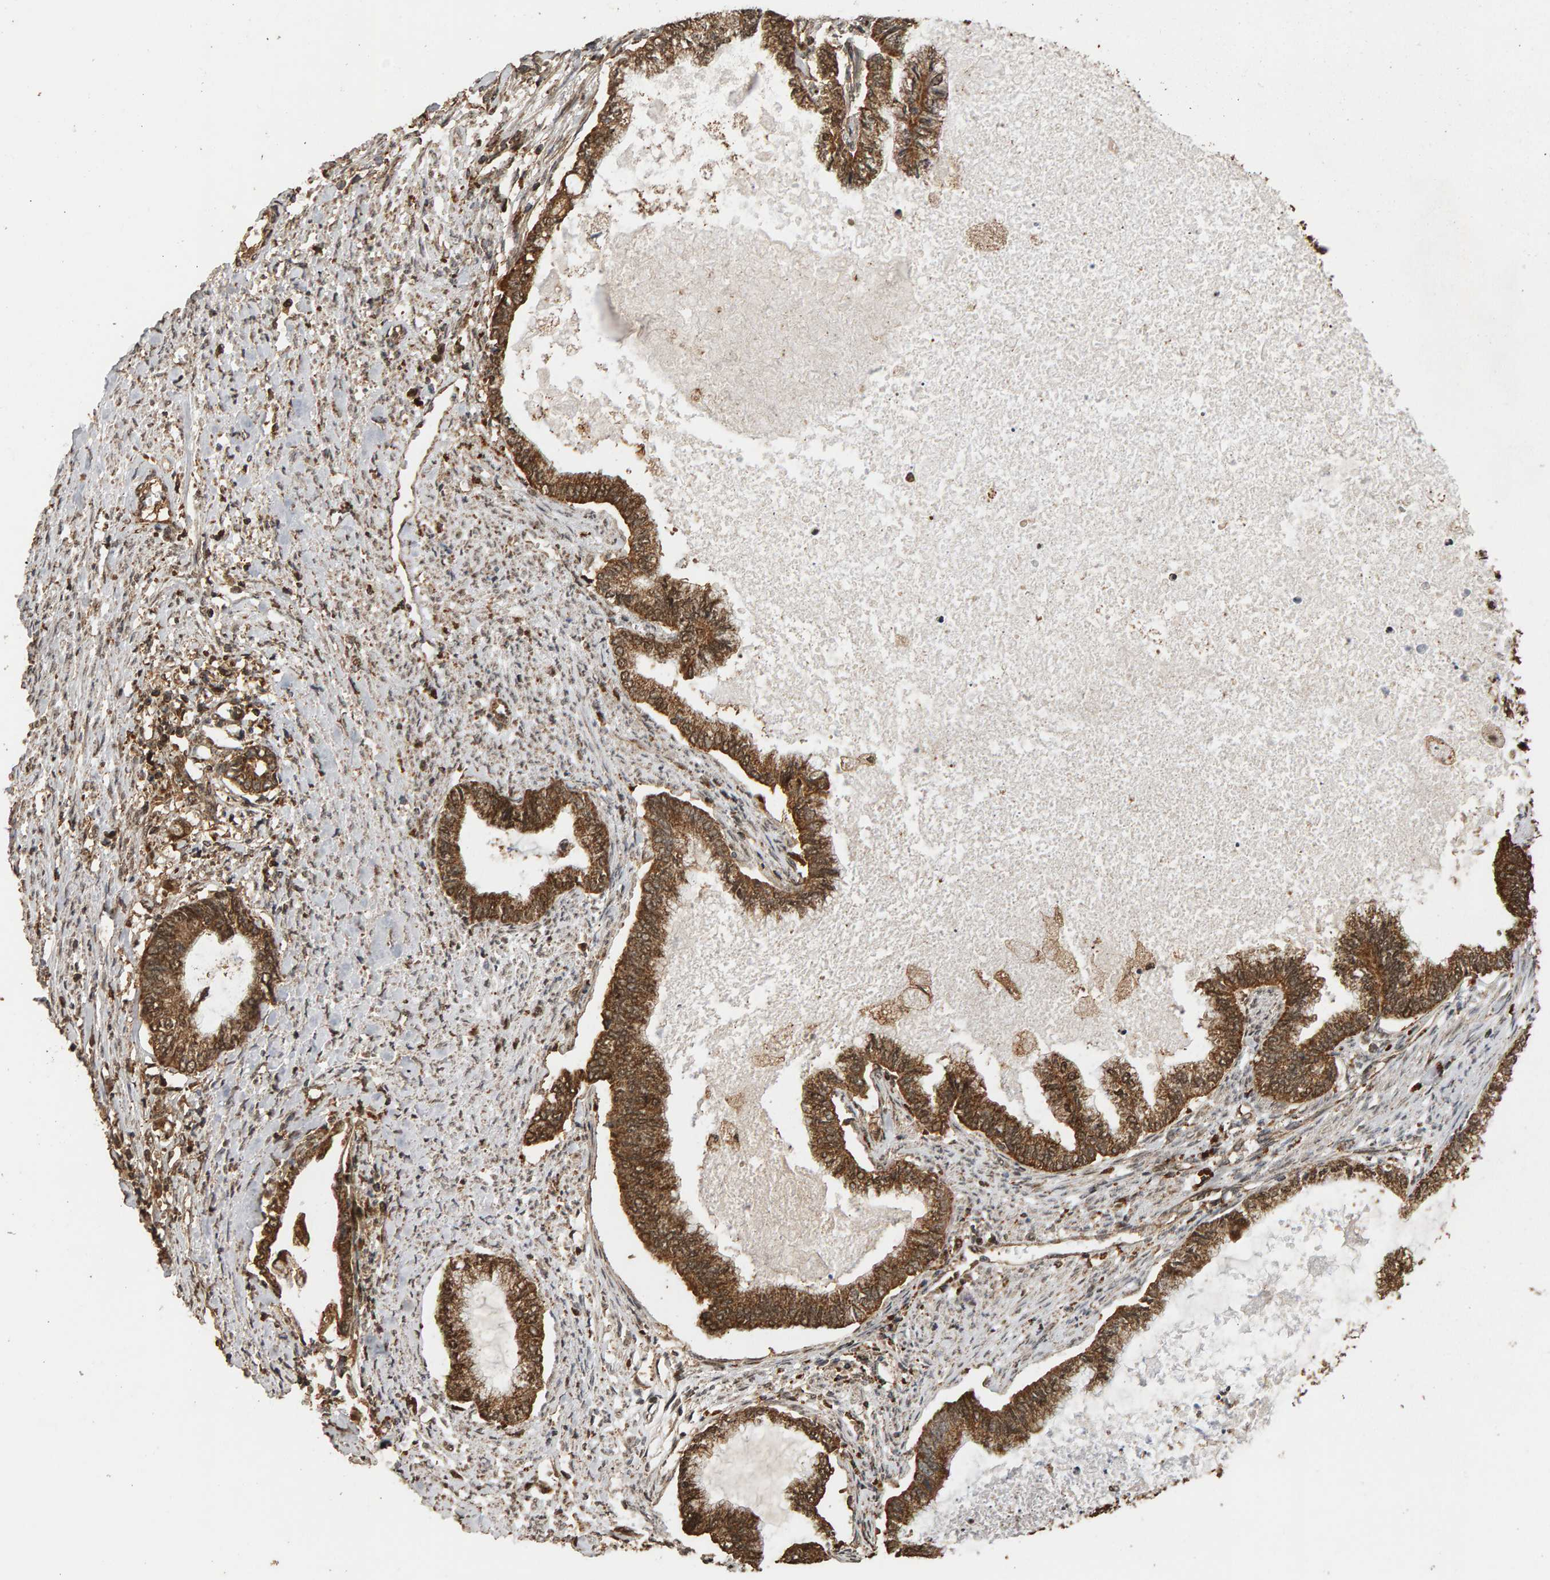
{"staining": {"intensity": "strong", "quantity": ">75%", "location": "cytoplasmic/membranous,nuclear"}, "tissue": "endometrial cancer", "cell_type": "Tumor cells", "image_type": "cancer", "snomed": [{"axis": "morphology", "description": "Adenocarcinoma, NOS"}, {"axis": "topography", "description": "Endometrium"}], "caption": "About >75% of tumor cells in endometrial cancer show strong cytoplasmic/membranous and nuclear protein expression as visualized by brown immunohistochemical staining.", "gene": "GSTK1", "patient": {"sex": "female", "age": 86}}